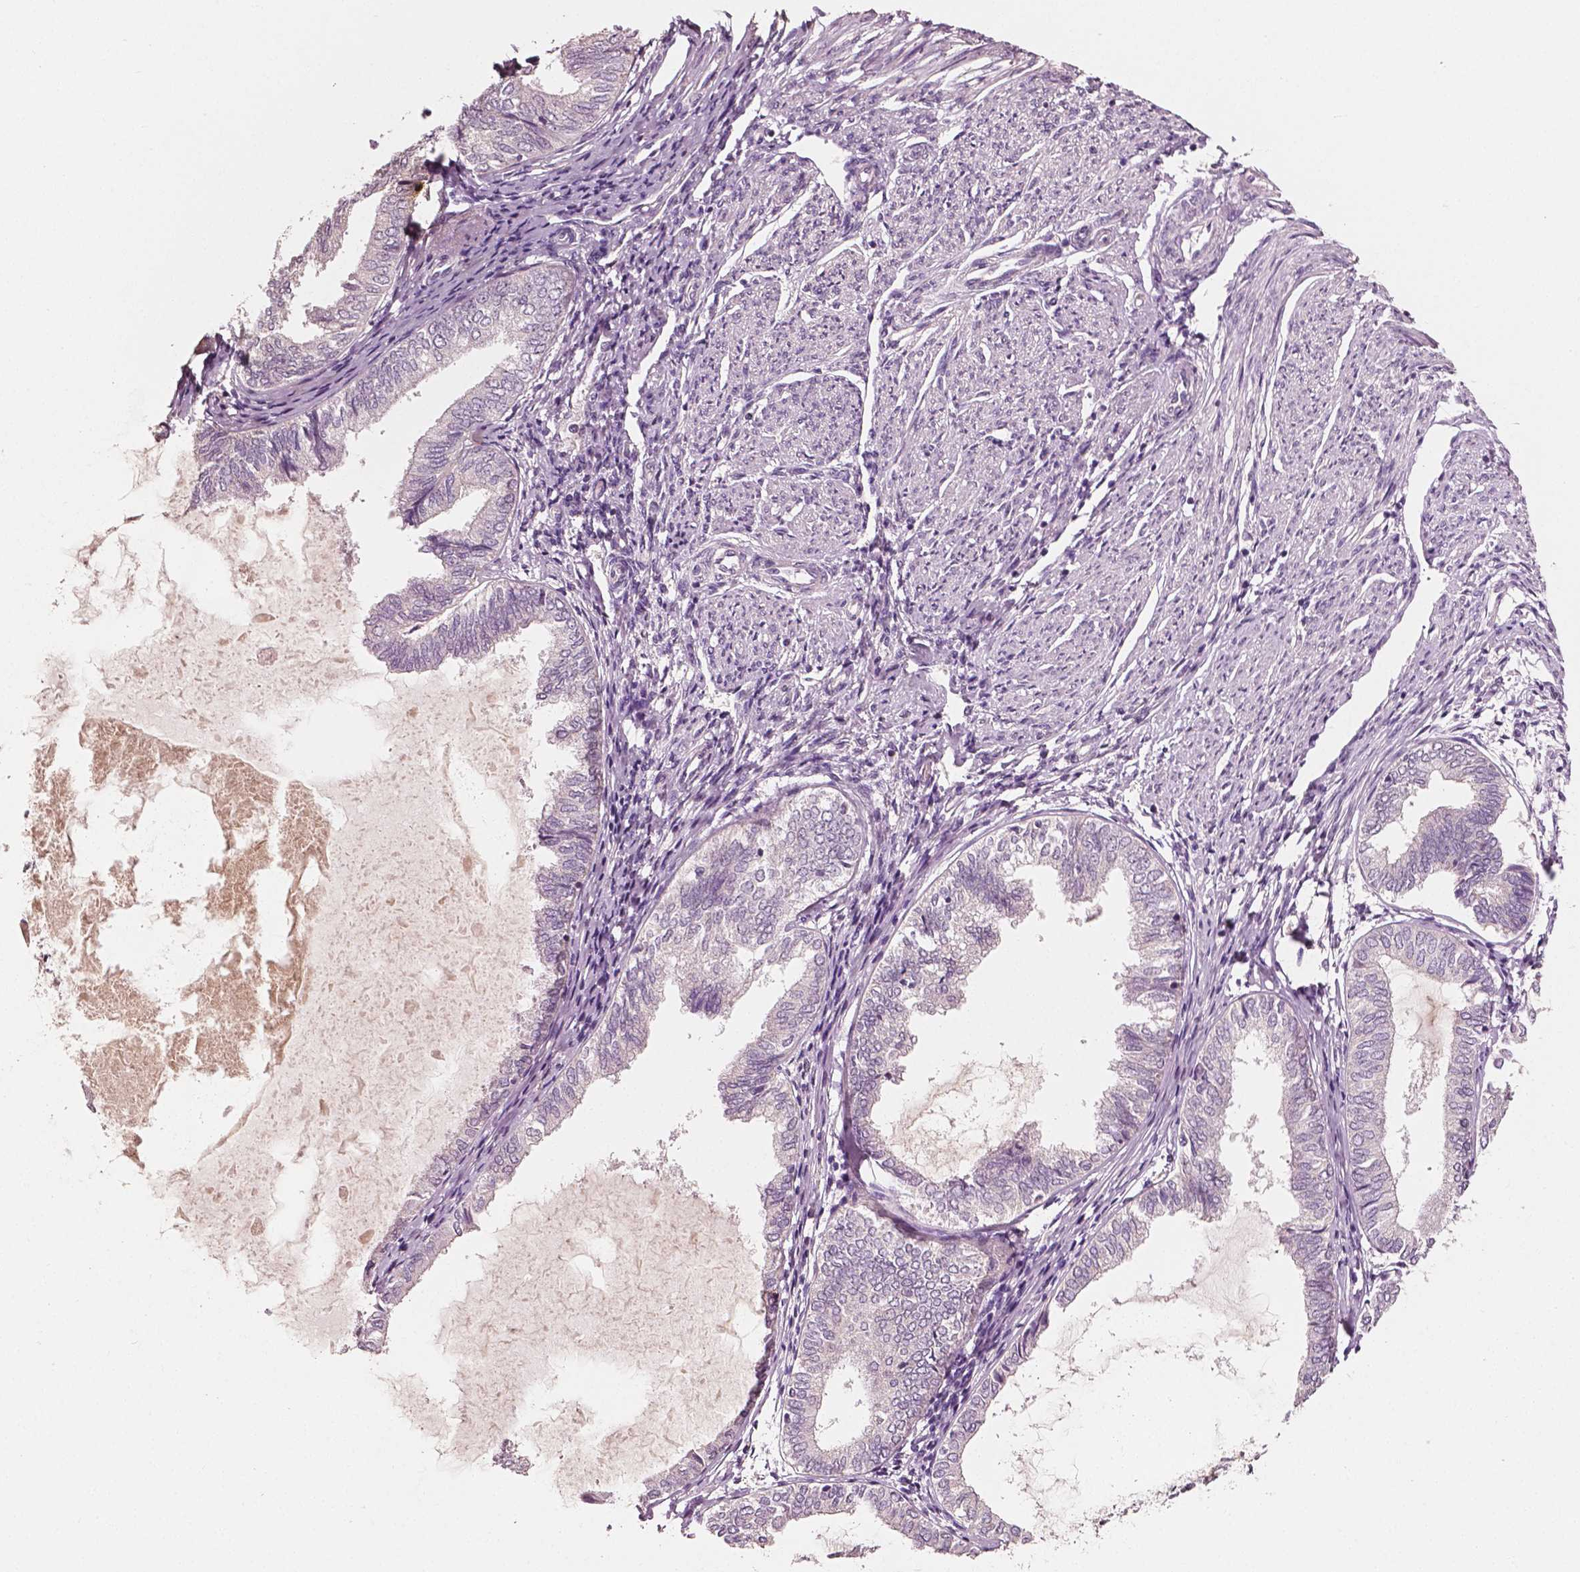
{"staining": {"intensity": "negative", "quantity": "none", "location": "none"}, "tissue": "endometrial cancer", "cell_type": "Tumor cells", "image_type": "cancer", "snomed": [{"axis": "morphology", "description": "Adenocarcinoma, NOS"}, {"axis": "topography", "description": "Endometrium"}], "caption": "Endometrial cancer stained for a protein using IHC displays no expression tumor cells.", "gene": "PLA2R1", "patient": {"sex": "female", "age": 68}}